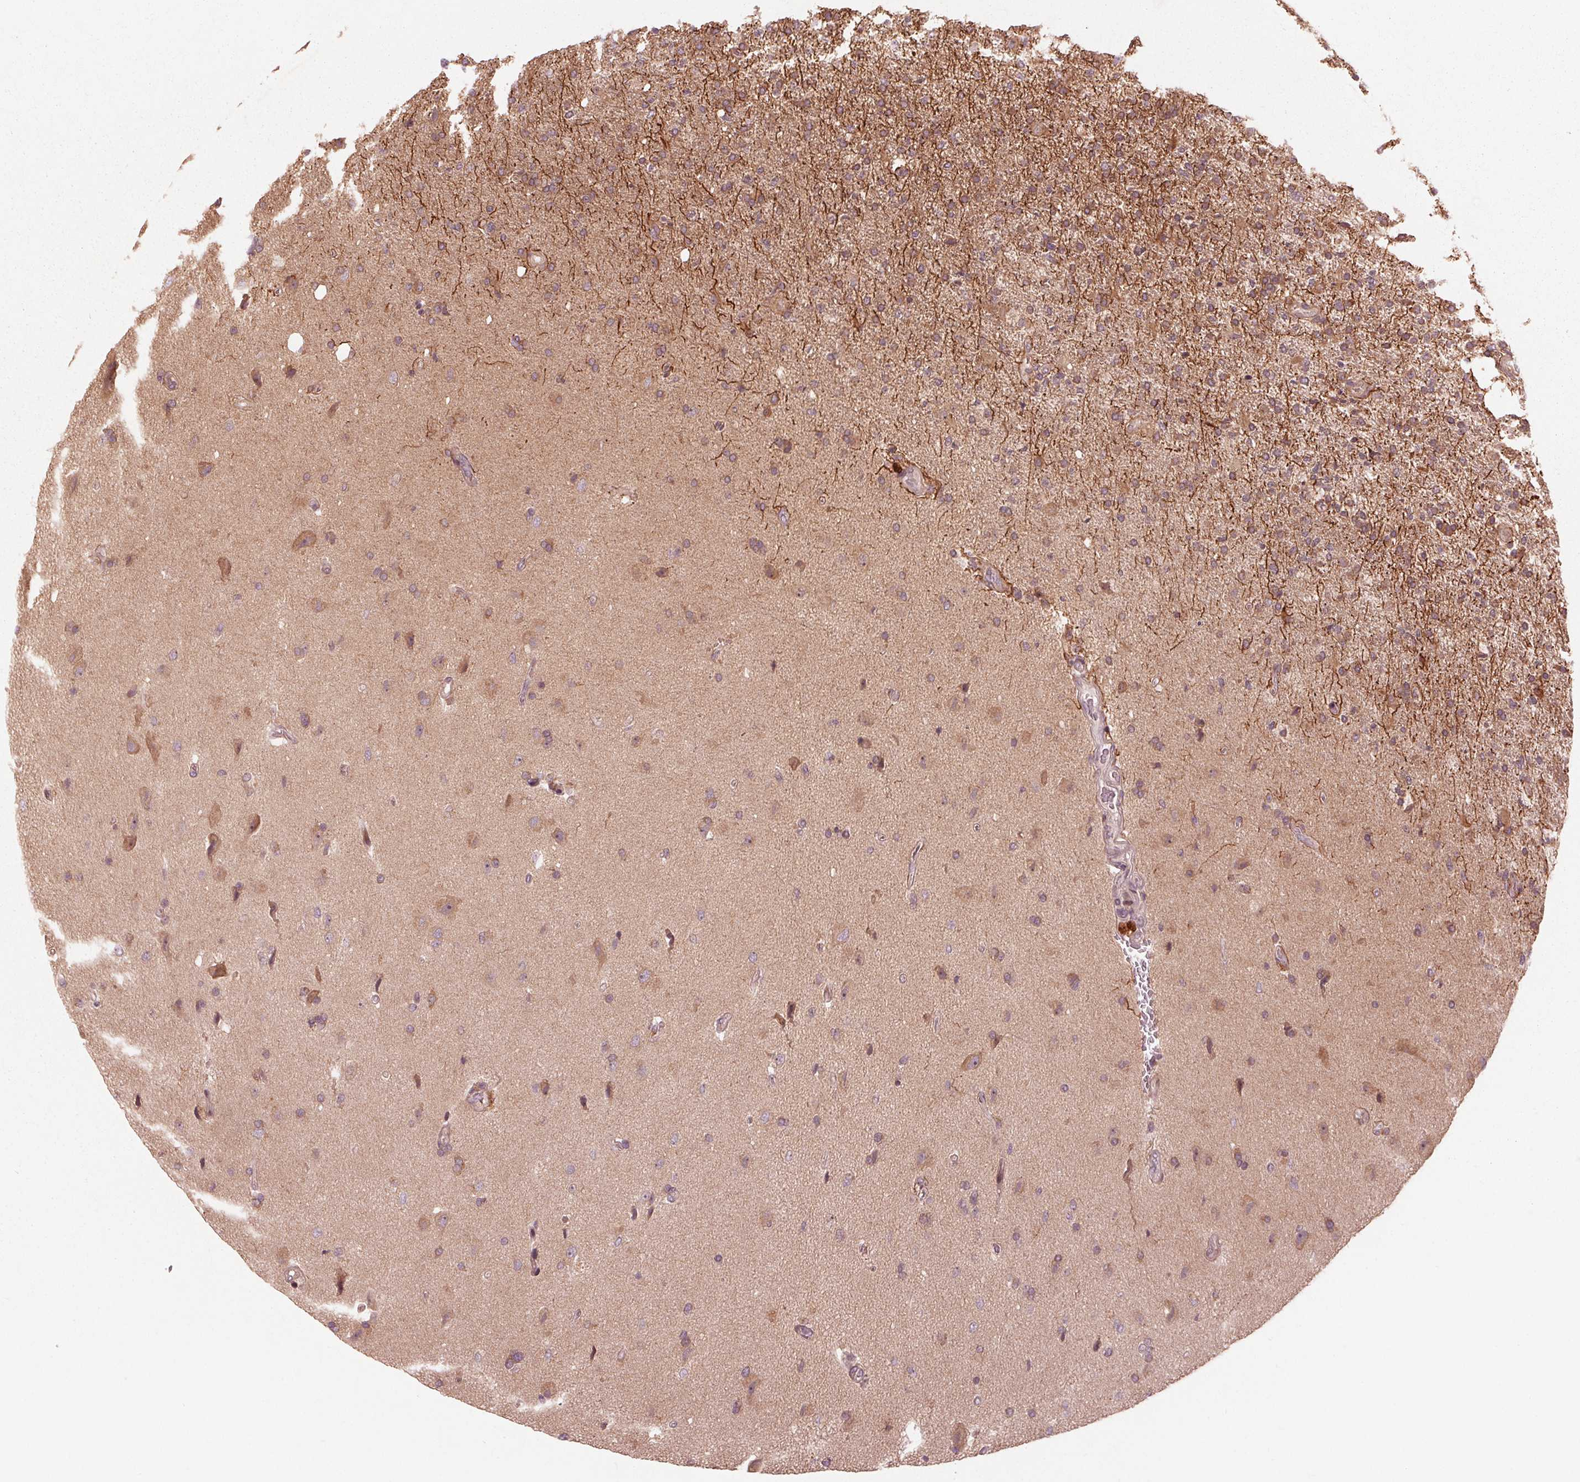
{"staining": {"intensity": "weak", "quantity": ">75%", "location": "cytoplasmic/membranous"}, "tissue": "glioma", "cell_type": "Tumor cells", "image_type": "cancer", "snomed": [{"axis": "morphology", "description": "Glioma, malignant, High grade"}, {"axis": "topography", "description": "Cerebral cortex"}], "caption": "Tumor cells reveal low levels of weak cytoplasmic/membranous staining in approximately >75% of cells in human glioma.", "gene": "CMIP", "patient": {"sex": "male", "age": 70}}